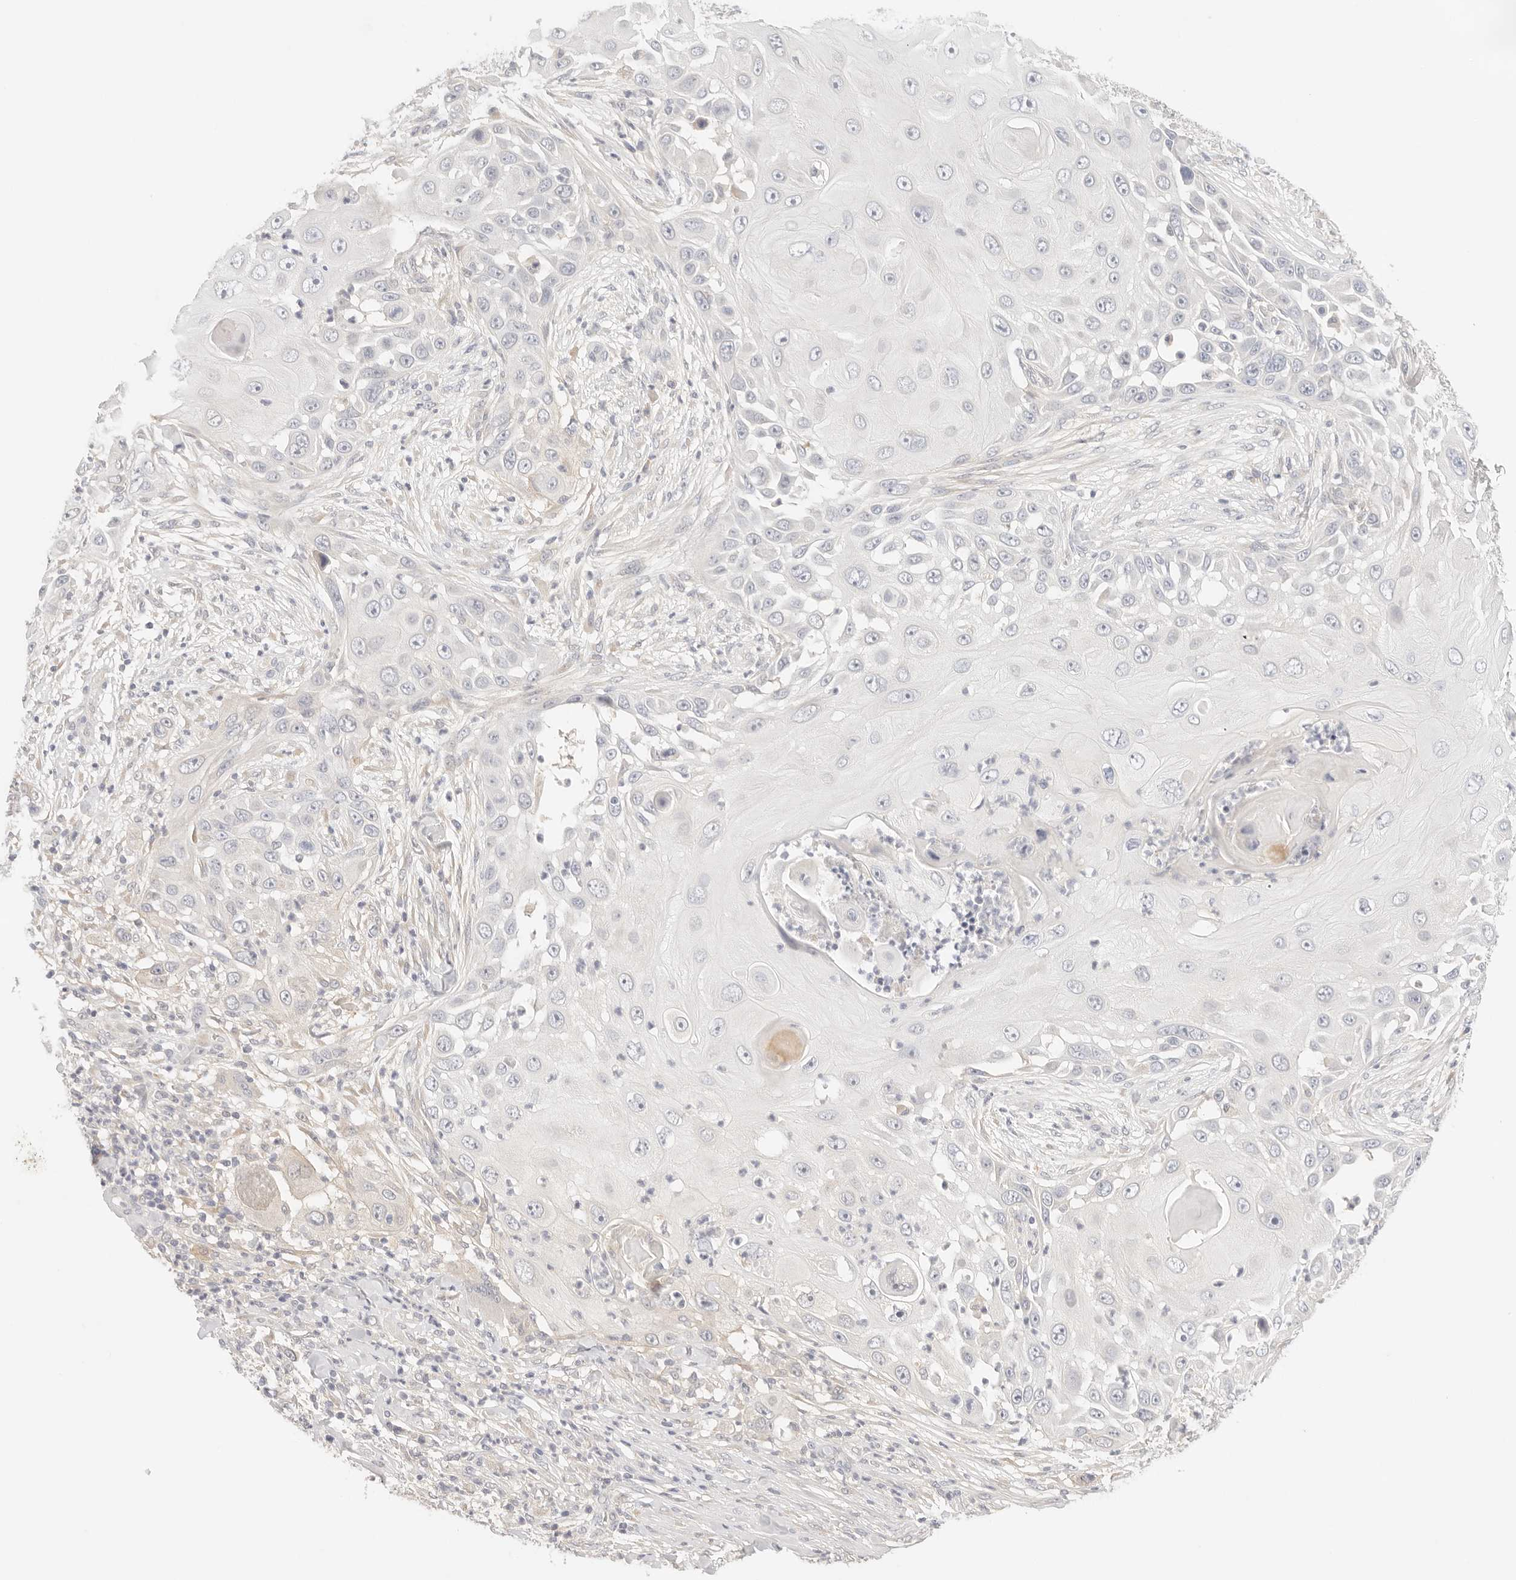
{"staining": {"intensity": "negative", "quantity": "none", "location": "none"}, "tissue": "skin cancer", "cell_type": "Tumor cells", "image_type": "cancer", "snomed": [{"axis": "morphology", "description": "Squamous cell carcinoma, NOS"}, {"axis": "topography", "description": "Skin"}], "caption": "Human skin squamous cell carcinoma stained for a protein using IHC reveals no positivity in tumor cells.", "gene": "SPHK1", "patient": {"sex": "female", "age": 44}}